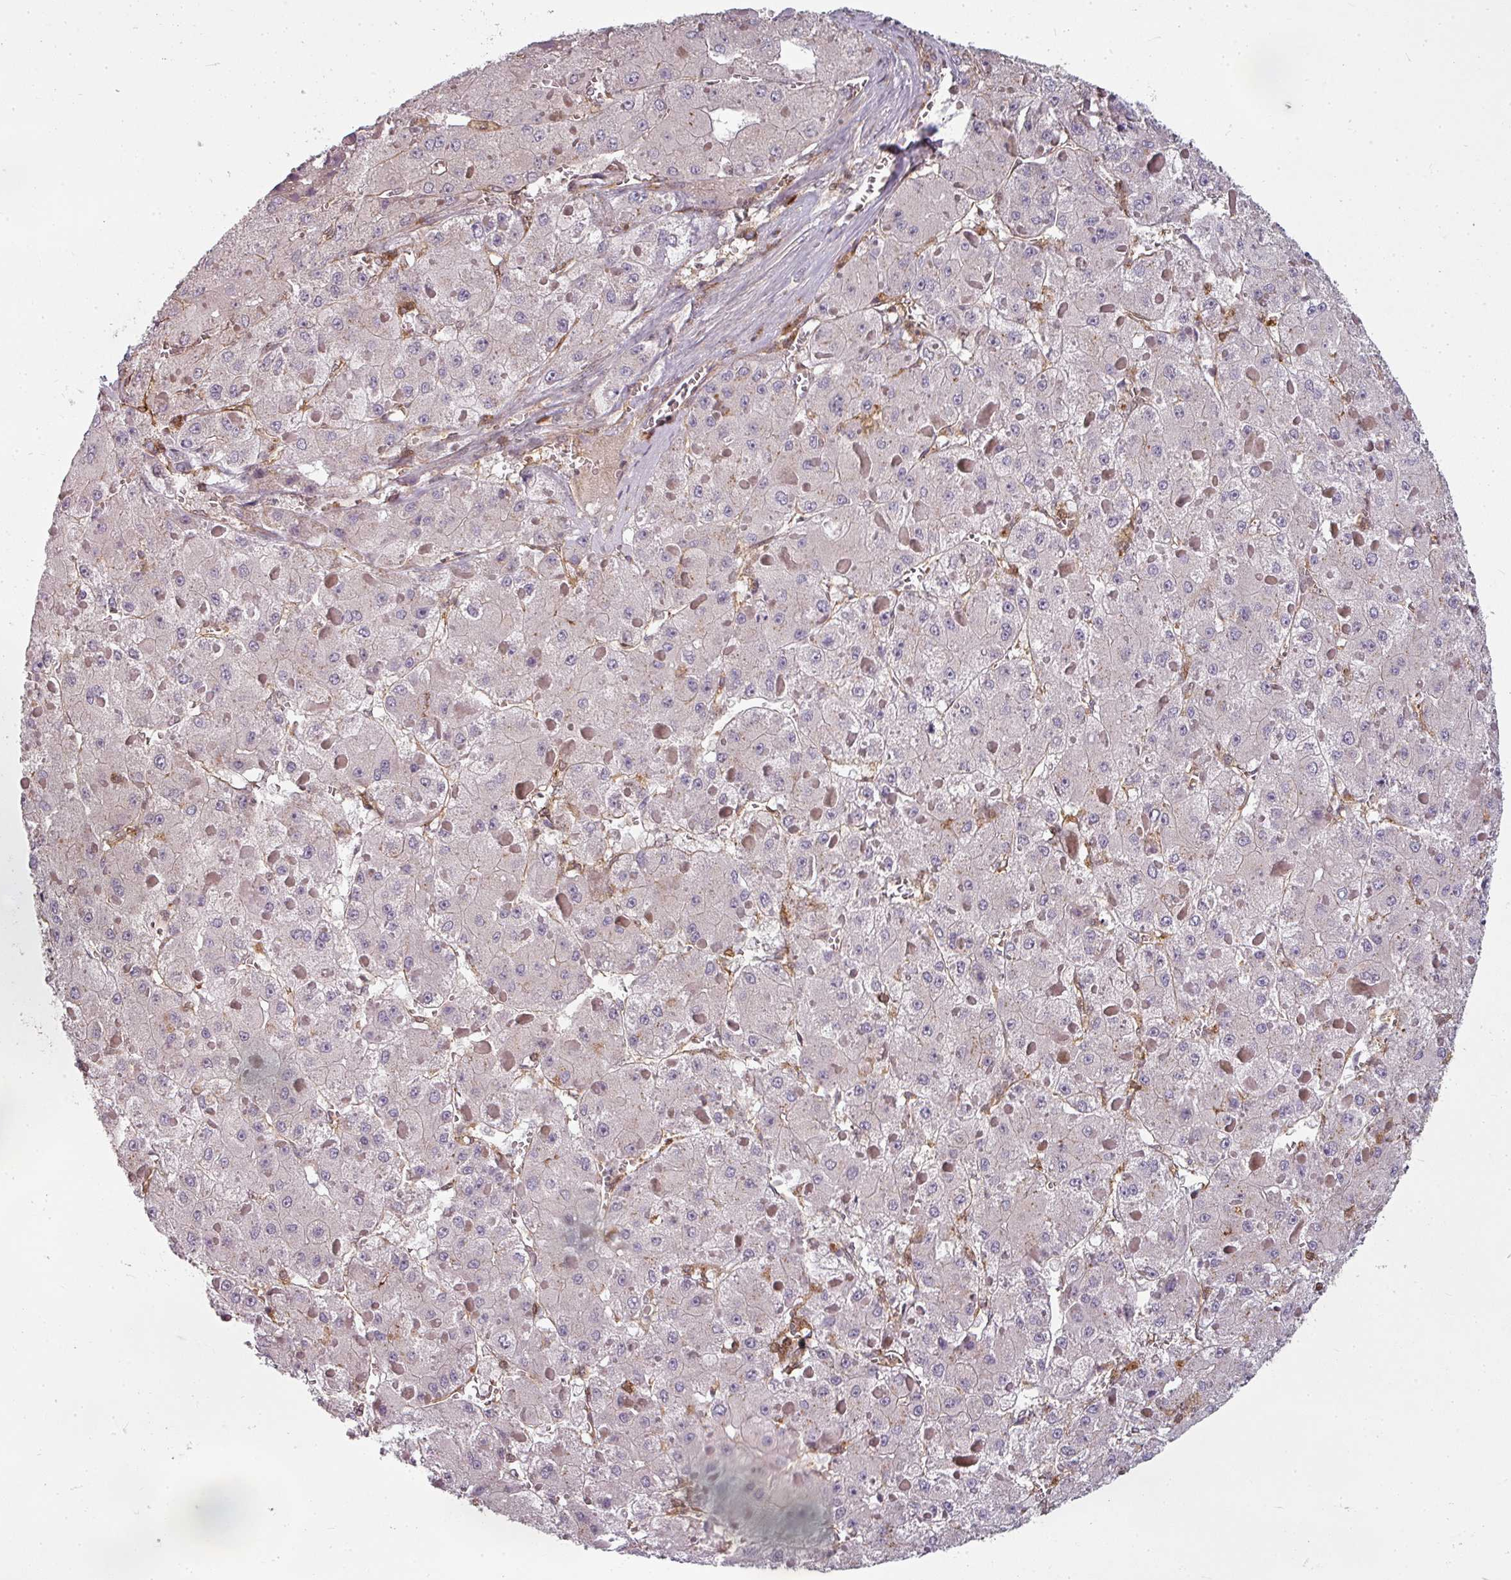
{"staining": {"intensity": "negative", "quantity": "none", "location": "none"}, "tissue": "liver cancer", "cell_type": "Tumor cells", "image_type": "cancer", "snomed": [{"axis": "morphology", "description": "Carcinoma, Hepatocellular, NOS"}, {"axis": "topography", "description": "Liver"}], "caption": "Histopathology image shows no protein staining in tumor cells of liver cancer tissue.", "gene": "CLIC1", "patient": {"sex": "female", "age": 73}}